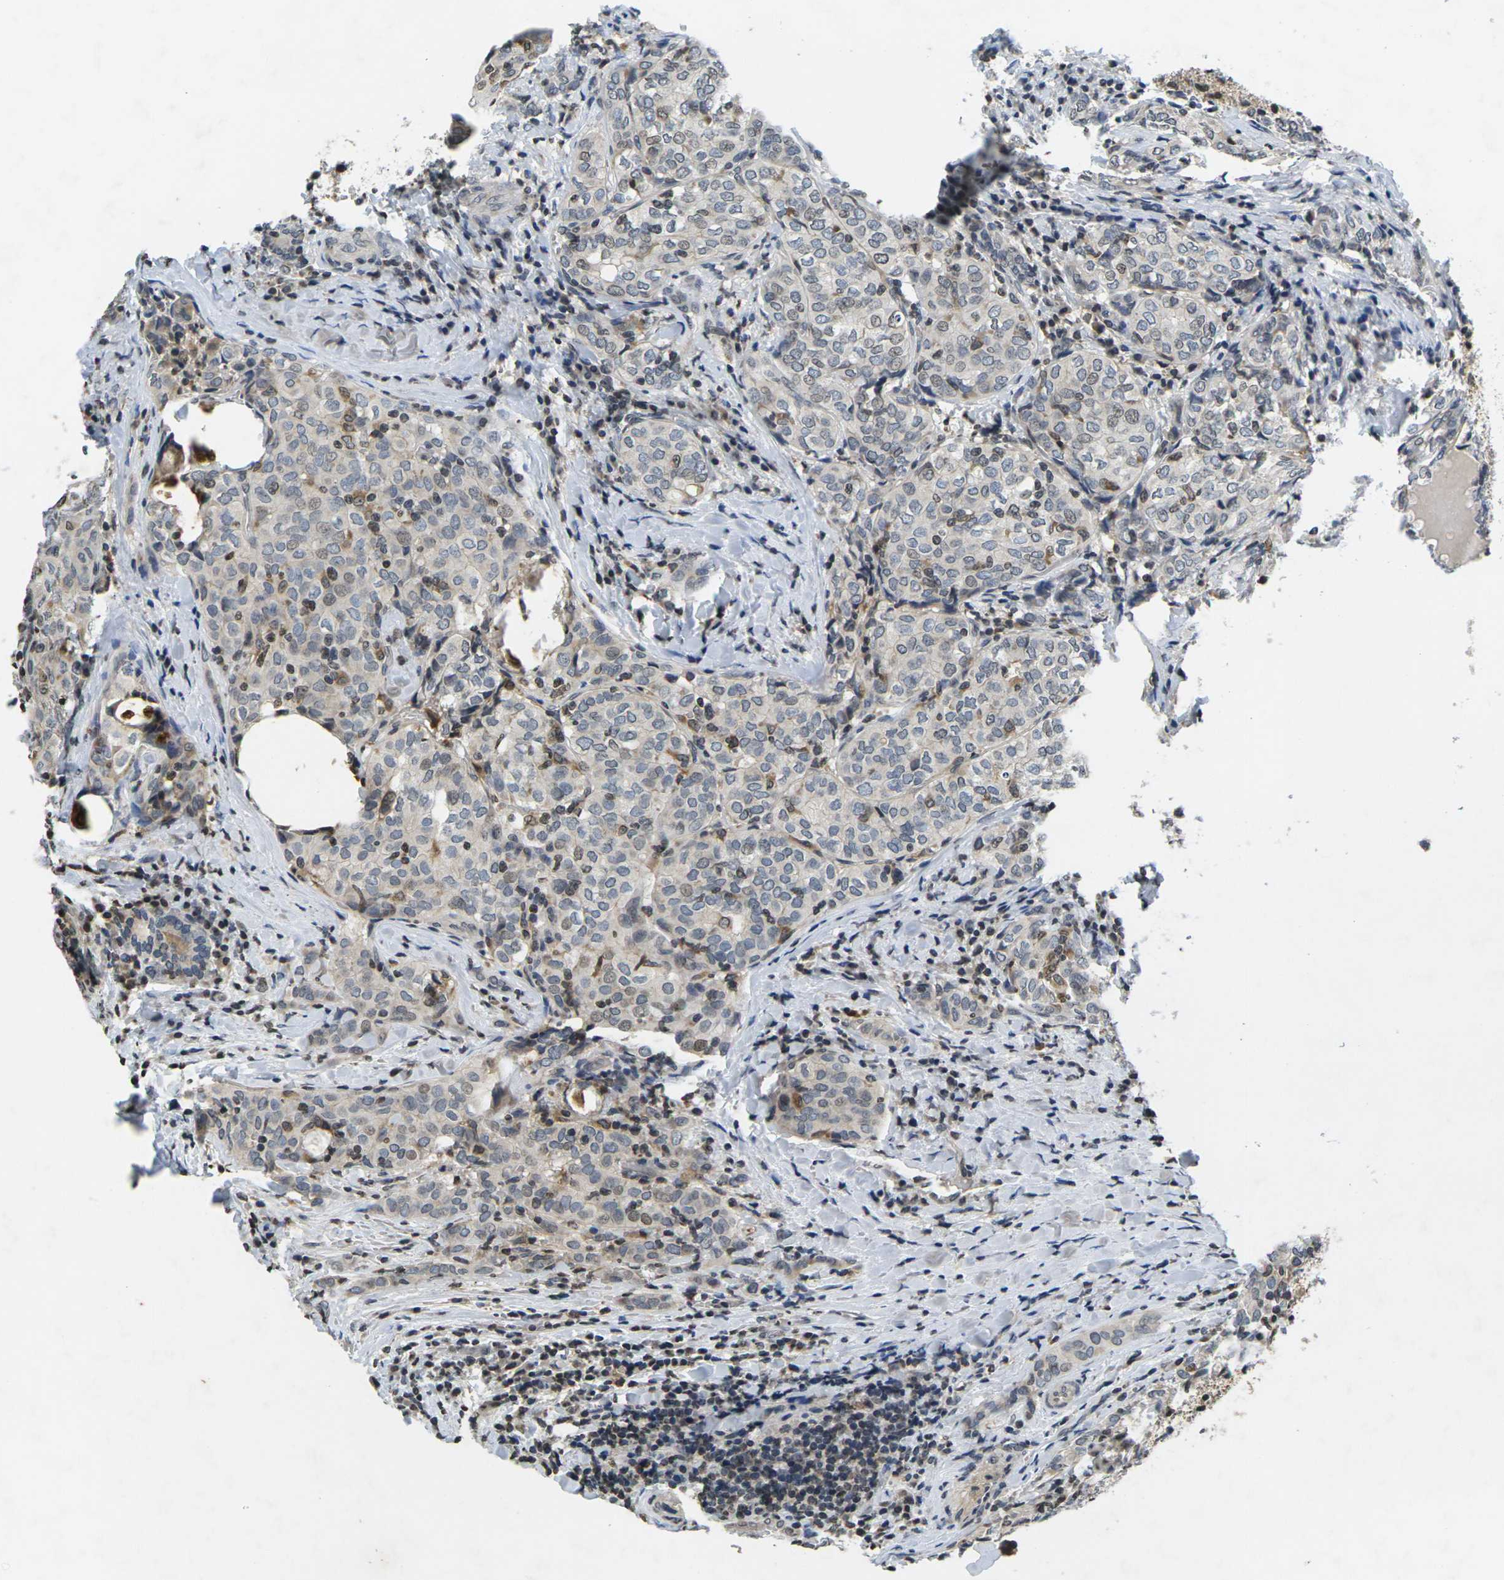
{"staining": {"intensity": "negative", "quantity": "none", "location": "none"}, "tissue": "thyroid cancer", "cell_type": "Tumor cells", "image_type": "cancer", "snomed": [{"axis": "morphology", "description": "Normal tissue, NOS"}, {"axis": "morphology", "description": "Papillary adenocarcinoma, NOS"}, {"axis": "topography", "description": "Thyroid gland"}], "caption": "IHC micrograph of neoplastic tissue: thyroid cancer stained with DAB (3,3'-diaminobenzidine) reveals no significant protein positivity in tumor cells. Brightfield microscopy of IHC stained with DAB (brown) and hematoxylin (blue), captured at high magnification.", "gene": "C1QC", "patient": {"sex": "female", "age": 30}}